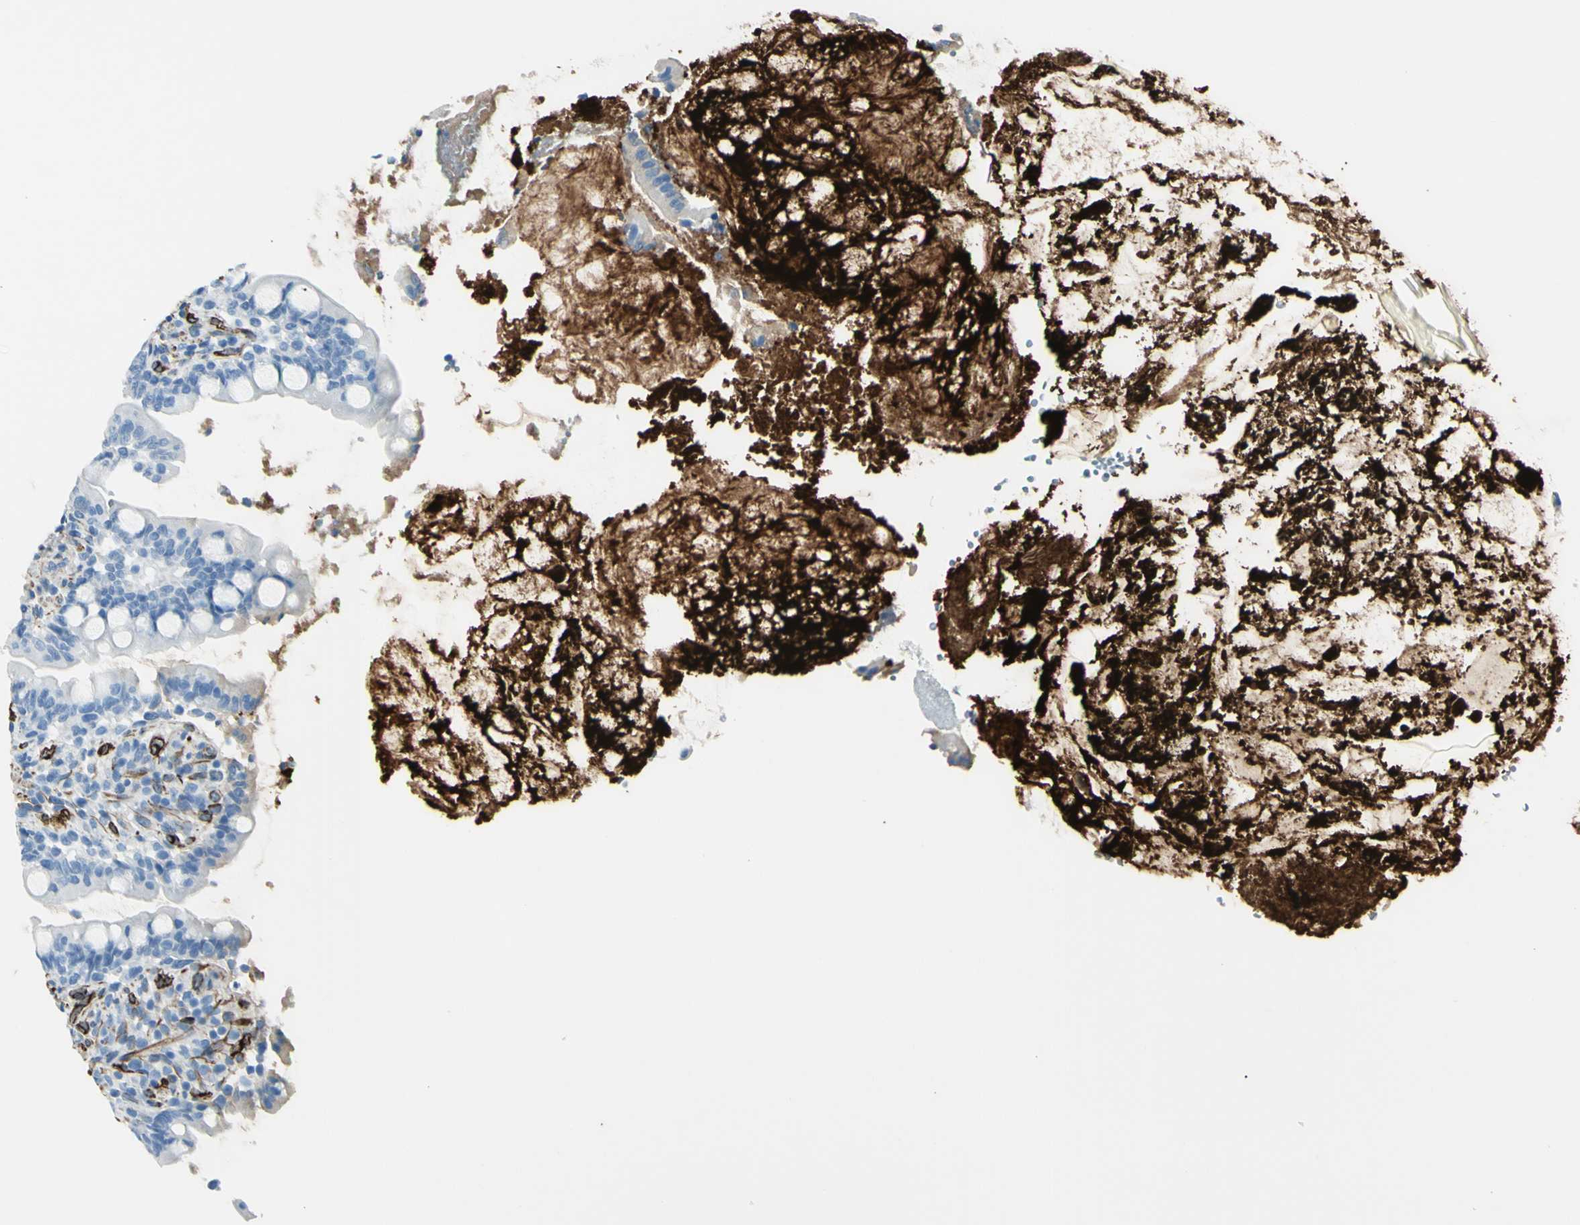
{"staining": {"intensity": "negative", "quantity": "none", "location": "none"}, "tissue": "small intestine", "cell_type": "Glandular cells", "image_type": "normal", "snomed": [{"axis": "morphology", "description": "Normal tissue, NOS"}, {"axis": "topography", "description": "Small intestine"}], "caption": "Human small intestine stained for a protein using immunohistochemistry (IHC) demonstrates no positivity in glandular cells.", "gene": "PTH2R", "patient": {"sex": "female", "age": 56}}